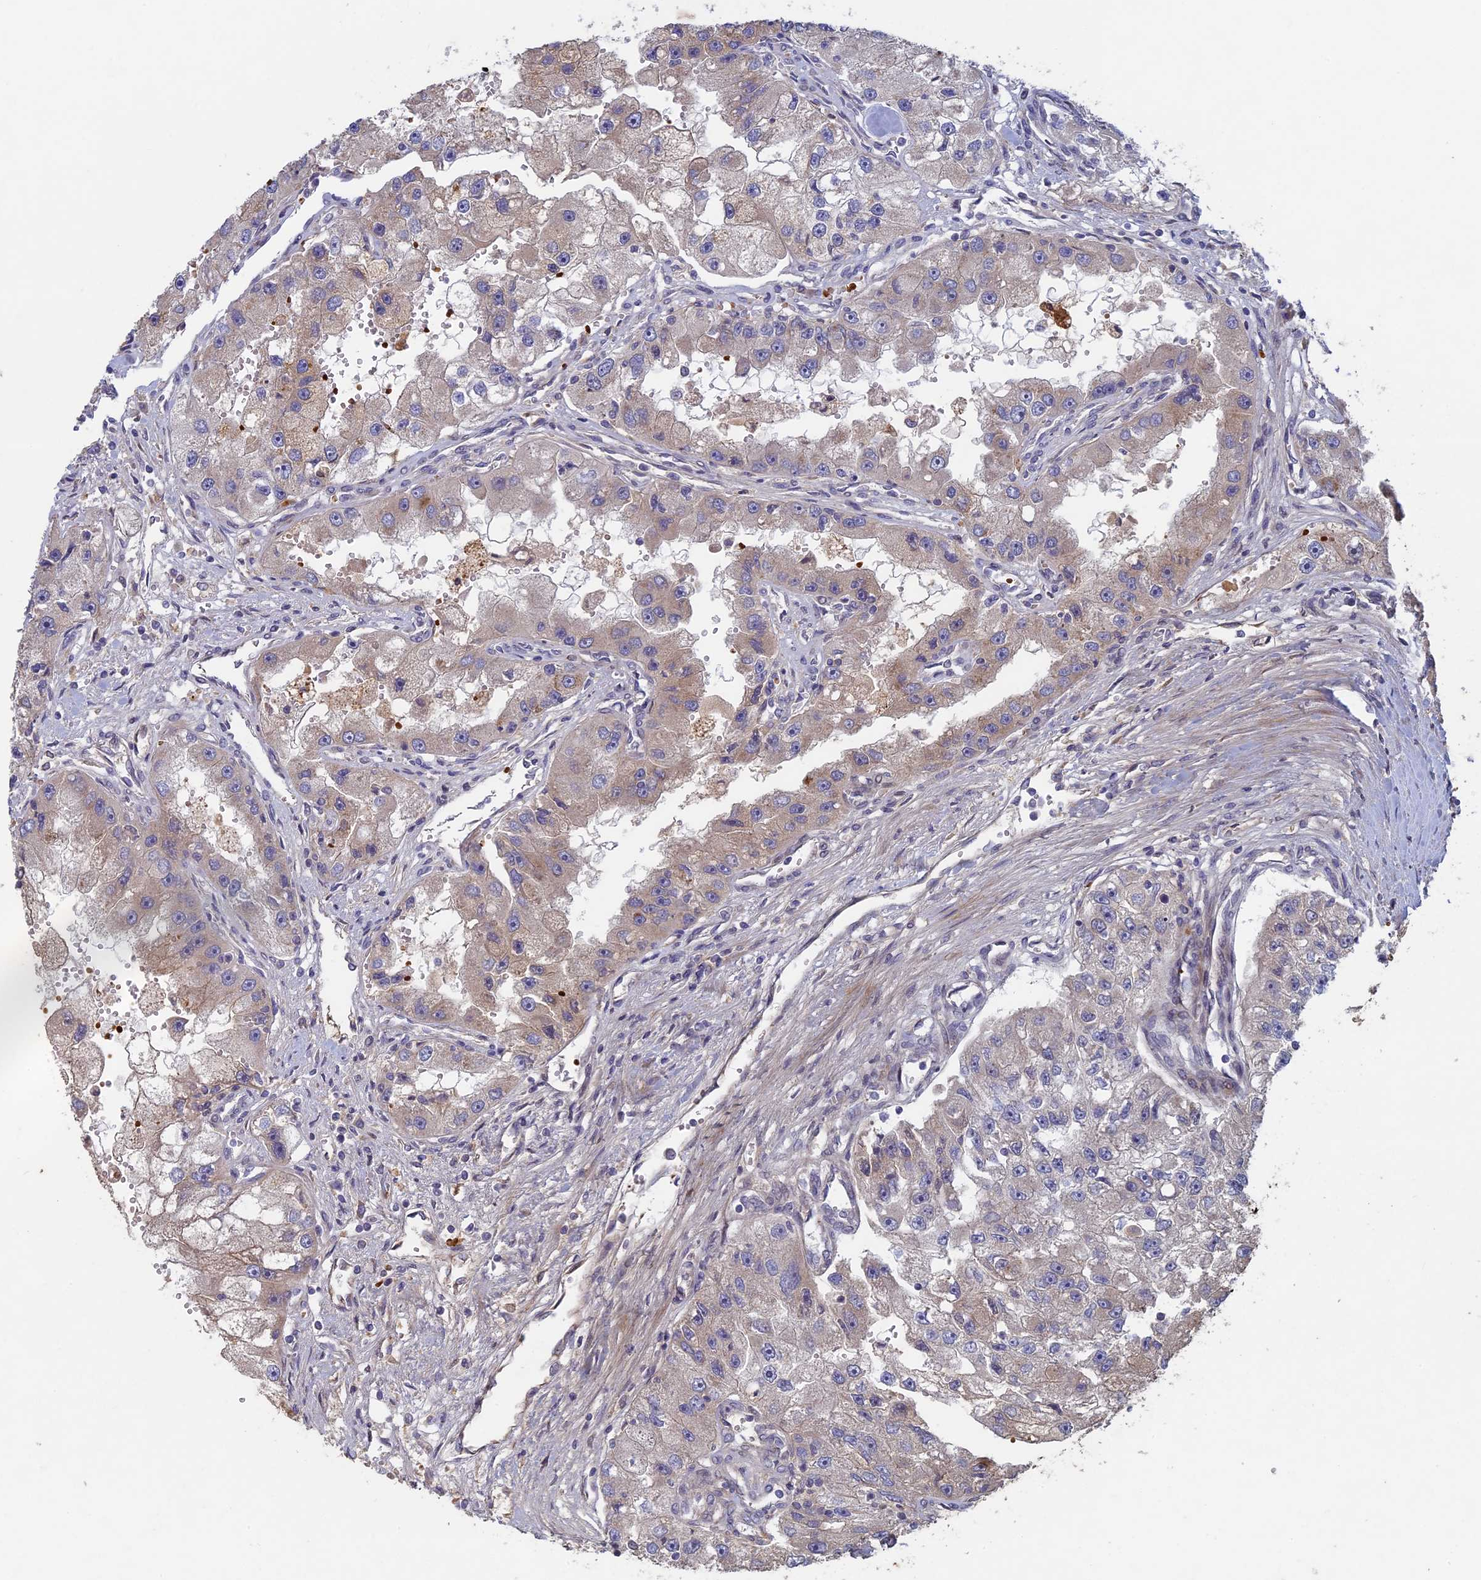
{"staining": {"intensity": "weak", "quantity": "<25%", "location": "cytoplasmic/membranous"}, "tissue": "renal cancer", "cell_type": "Tumor cells", "image_type": "cancer", "snomed": [{"axis": "morphology", "description": "Adenocarcinoma, NOS"}, {"axis": "topography", "description": "Kidney"}], "caption": "DAB (3,3'-diaminobenzidine) immunohistochemical staining of renal cancer (adenocarcinoma) reveals no significant positivity in tumor cells.", "gene": "RCCD1", "patient": {"sex": "male", "age": 63}}